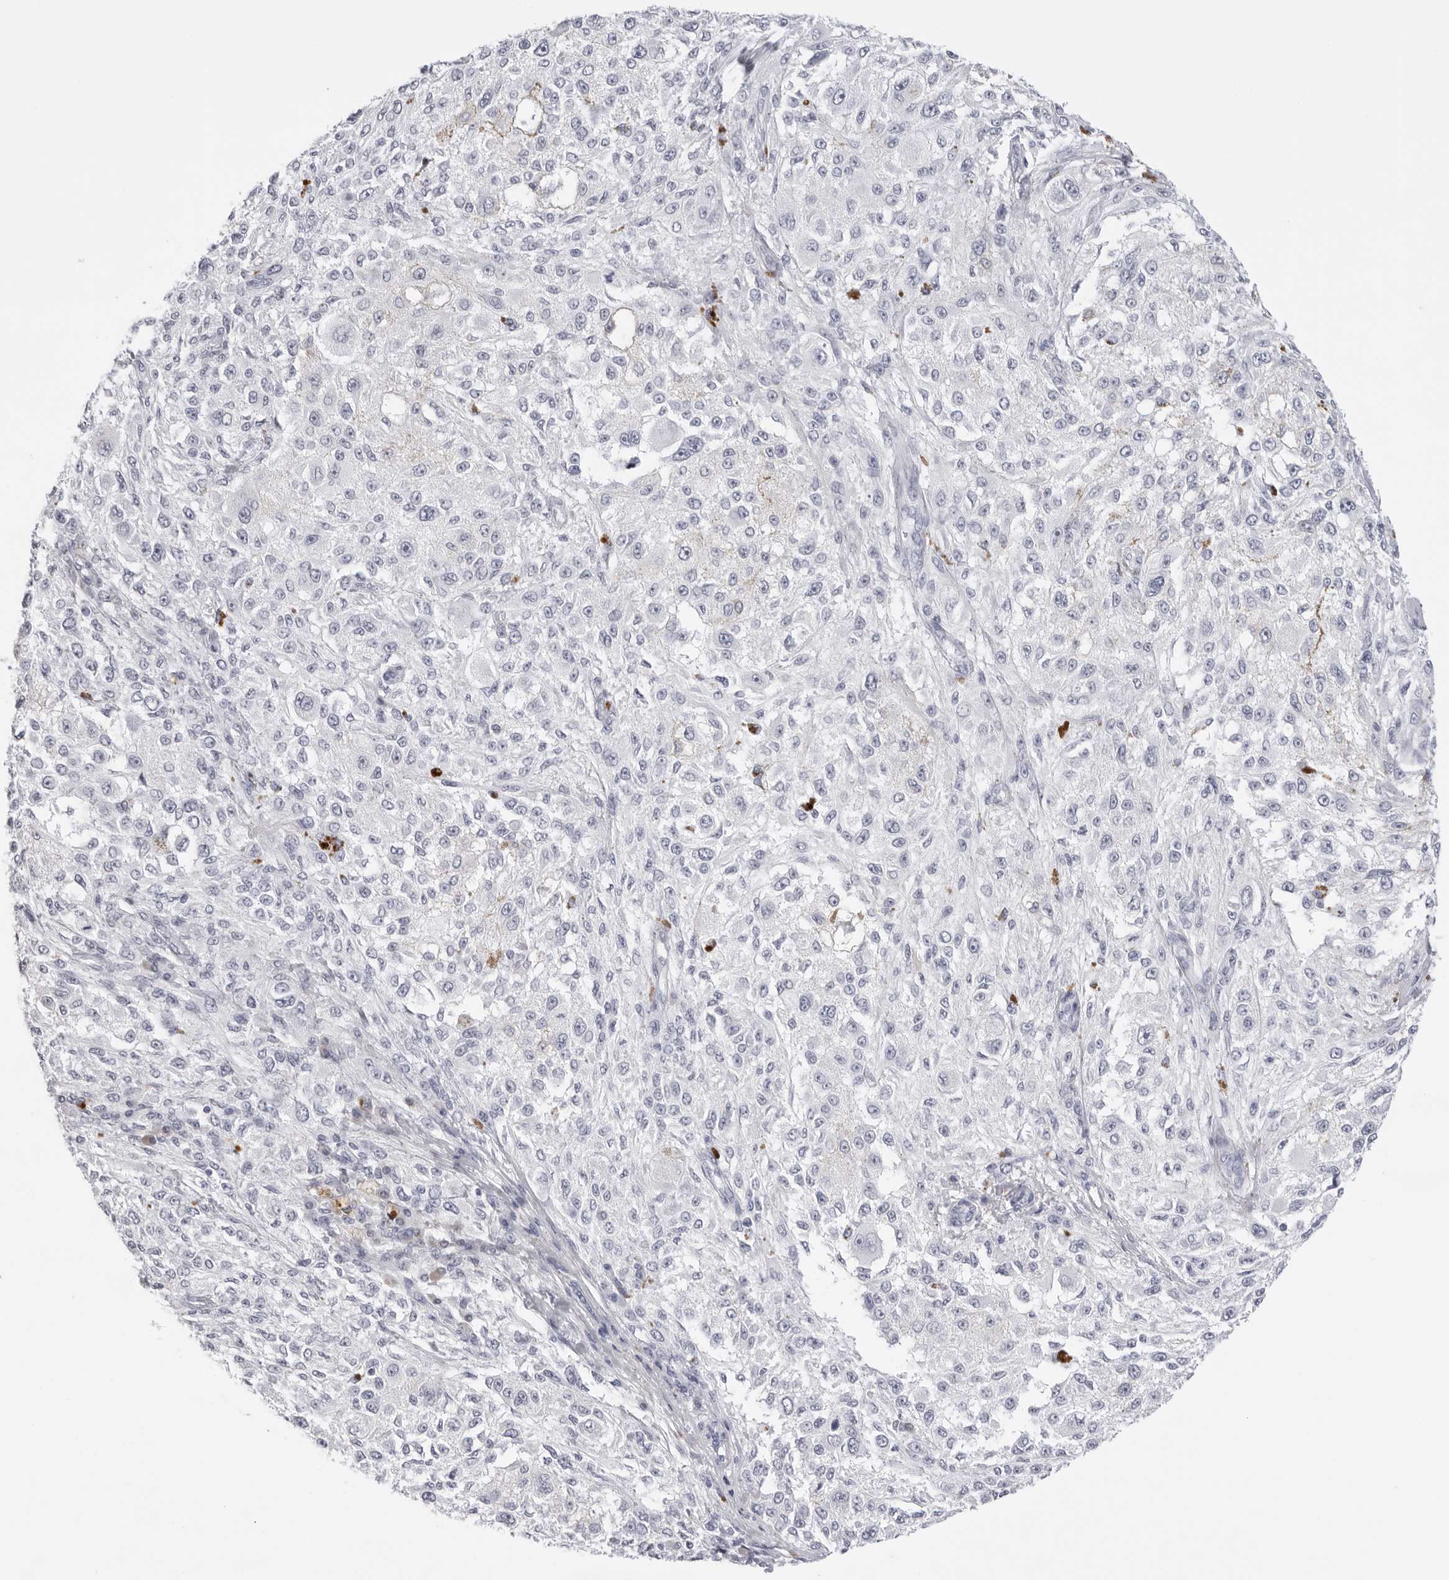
{"staining": {"intensity": "negative", "quantity": "none", "location": "none"}, "tissue": "melanoma", "cell_type": "Tumor cells", "image_type": "cancer", "snomed": [{"axis": "morphology", "description": "Necrosis, NOS"}, {"axis": "morphology", "description": "Malignant melanoma, NOS"}, {"axis": "topography", "description": "Skin"}], "caption": "This is an immunohistochemistry (IHC) photomicrograph of human malignant melanoma. There is no positivity in tumor cells.", "gene": "CST5", "patient": {"sex": "female", "age": 87}}